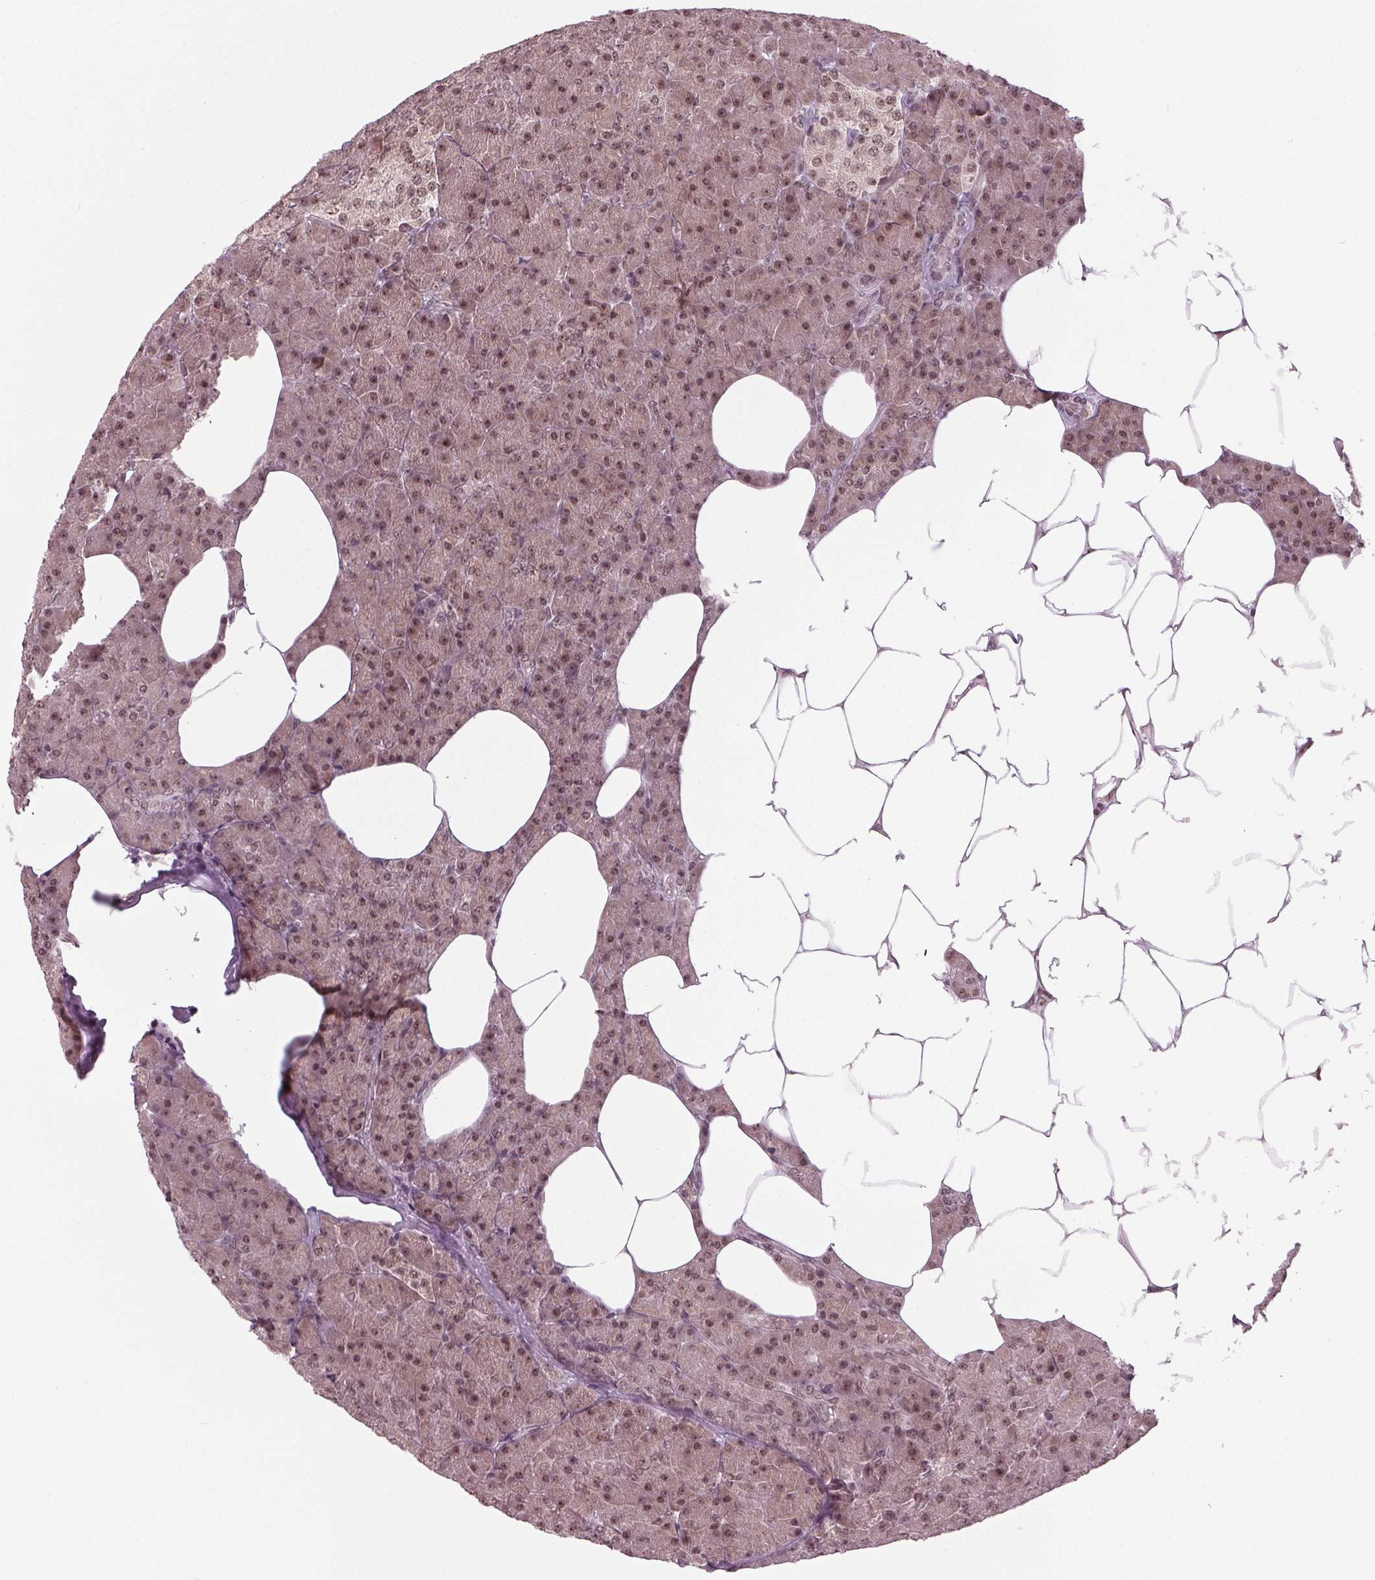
{"staining": {"intensity": "moderate", "quantity": ">75%", "location": "nuclear"}, "tissue": "pancreas", "cell_type": "Exocrine glandular cells", "image_type": "normal", "snomed": [{"axis": "morphology", "description": "Normal tissue, NOS"}, {"axis": "topography", "description": "Pancreas"}], "caption": "Exocrine glandular cells demonstrate moderate nuclear expression in about >75% of cells in normal pancreas. (Brightfield microscopy of DAB IHC at high magnification).", "gene": "DDX41", "patient": {"sex": "female", "age": 45}}